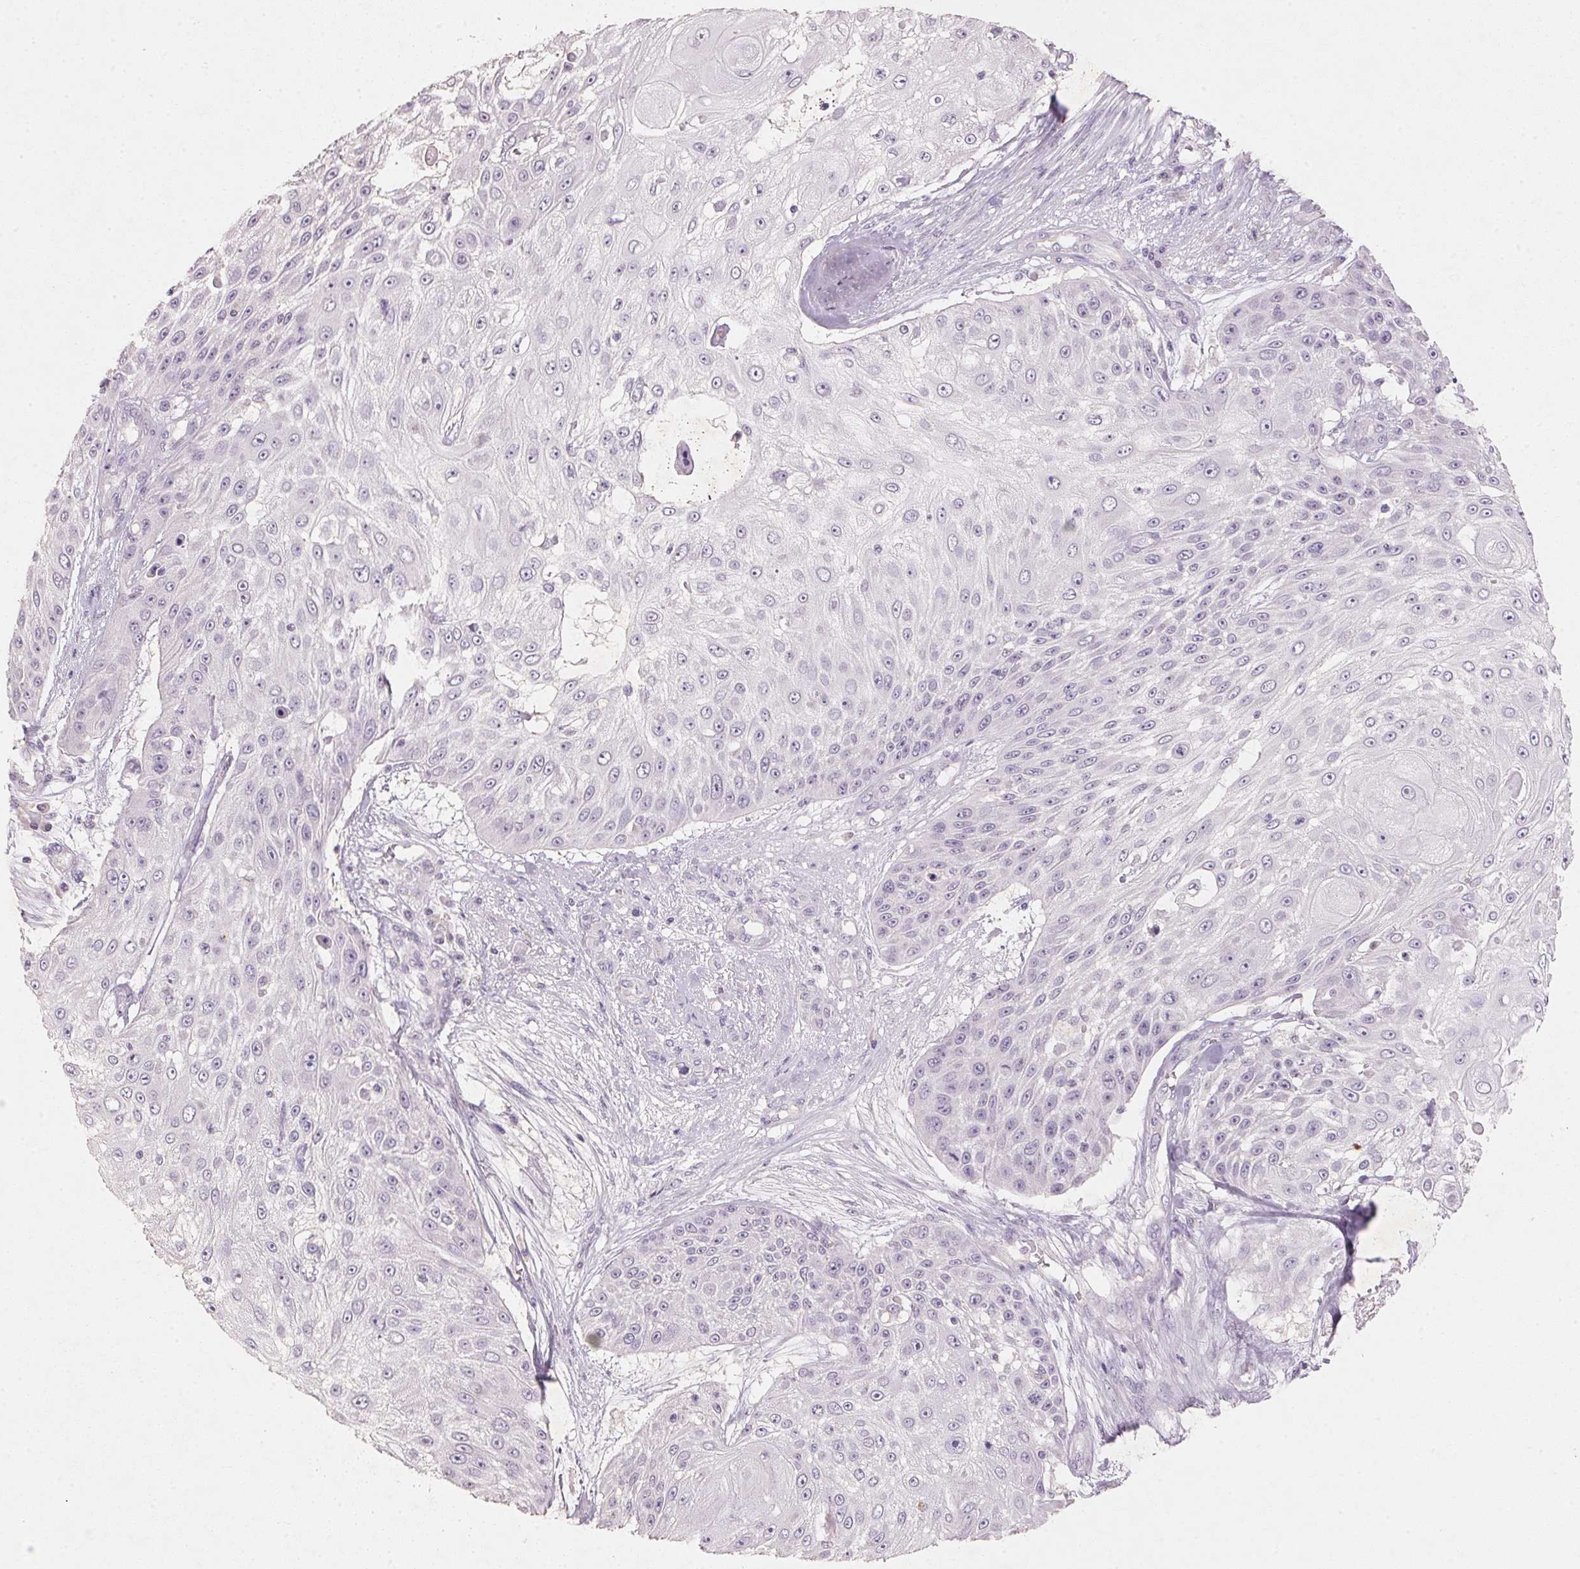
{"staining": {"intensity": "negative", "quantity": "none", "location": "none"}, "tissue": "skin cancer", "cell_type": "Tumor cells", "image_type": "cancer", "snomed": [{"axis": "morphology", "description": "Squamous cell carcinoma, NOS"}, {"axis": "topography", "description": "Skin"}], "caption": "Immunohistochemistry (IHC) photomicrograph of neoplastic tissue: human skin squamous cell carcinoma stained with DAB (3,3'-diaminobenzidine) demonstrates no significant protein staining in tumor cells.", "gene": "CXCL5", "patient": {"sex": "female", "age": 86}}